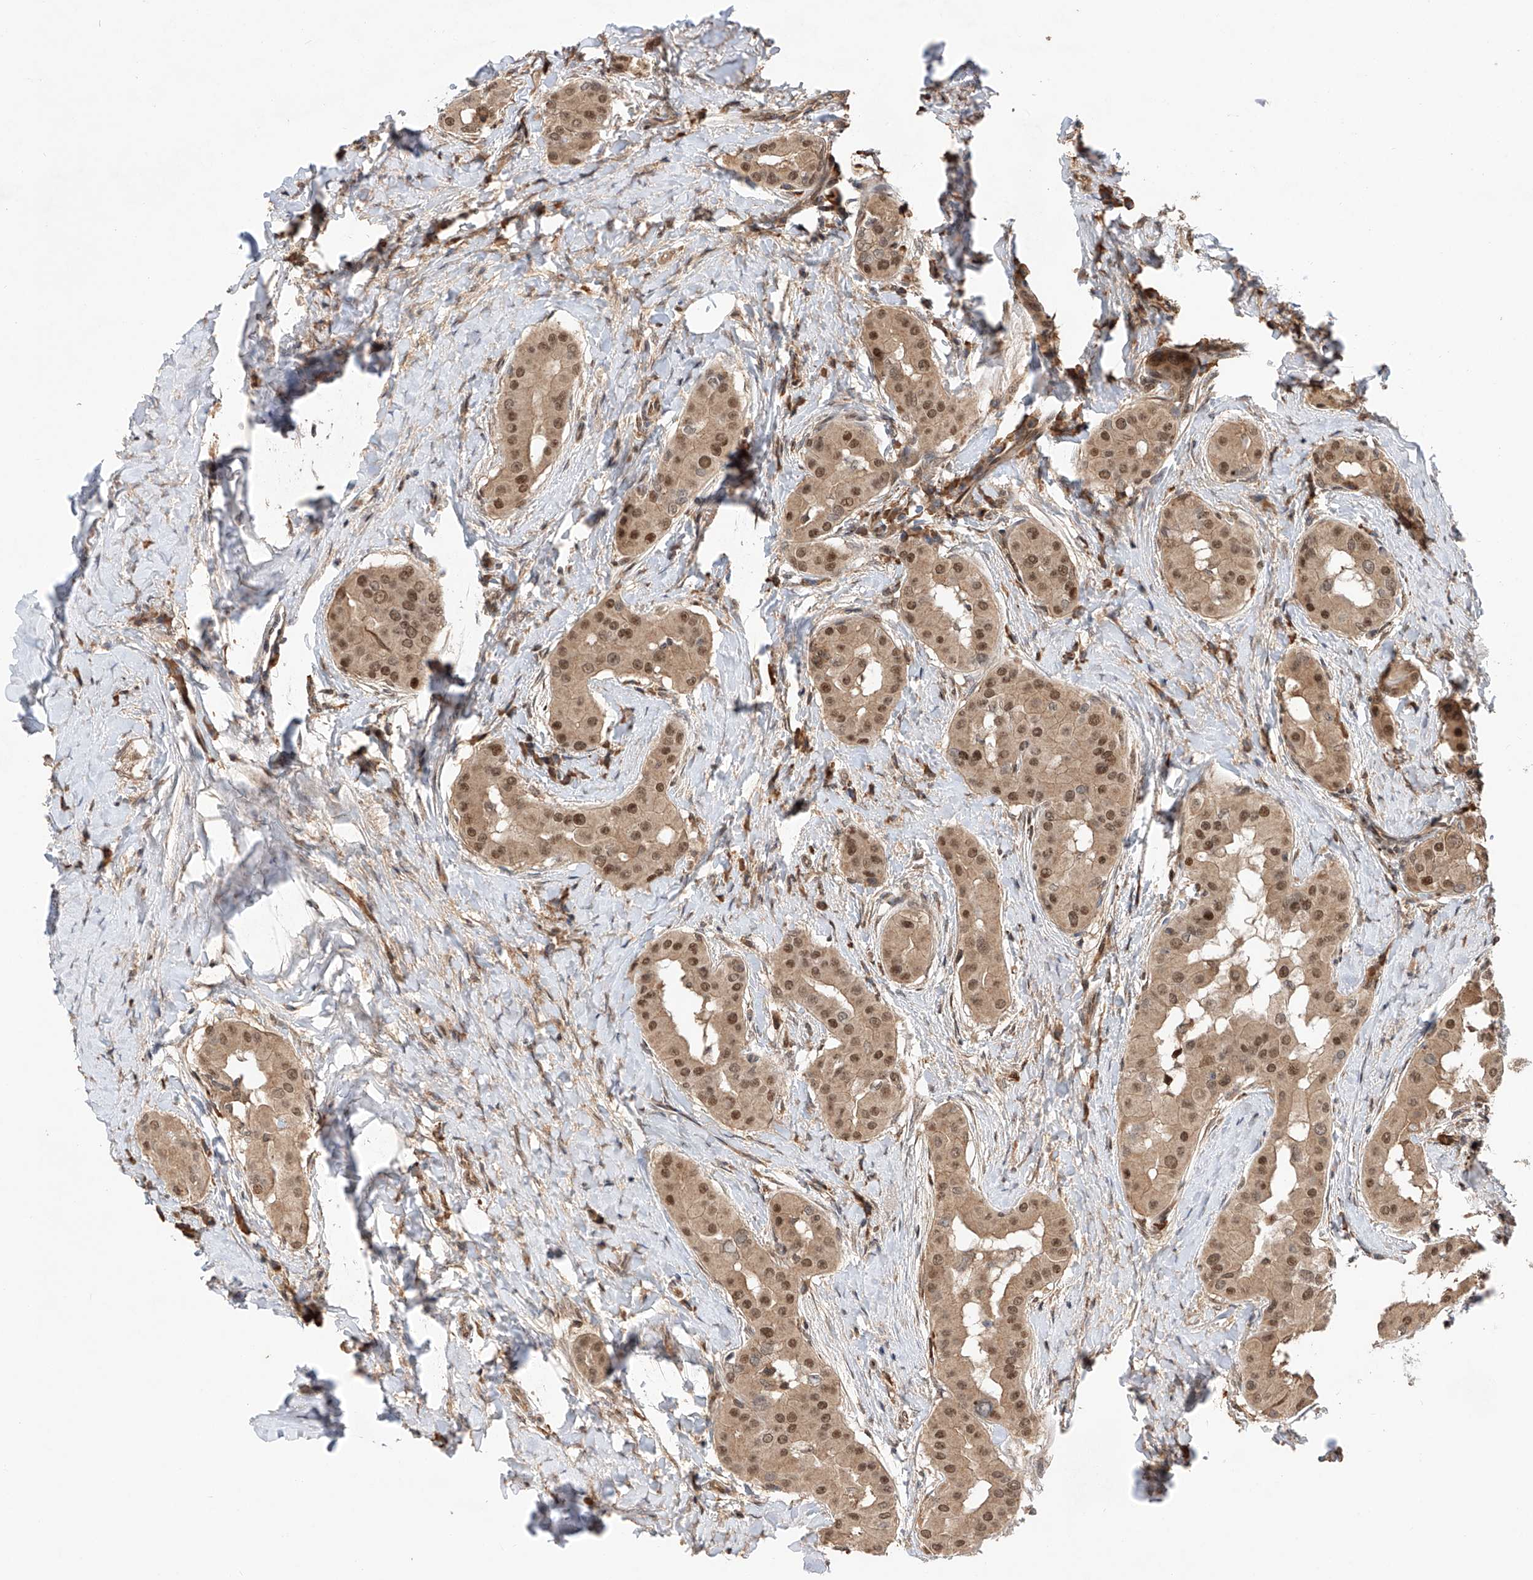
{"staining": {"intensity": "moderate", "quantity": ">75%", "location": "cytoplasmic/membranous,nuclear"}, "tissue": "thyroid cancer", "cell_type": "Tumor cells", "image_type": "cancer", "snomed": [{"axis": "morphology", "description": "Papillary adenocarcinoma, NOS"}, {"axis": "topography", "description": "Thyroid gland"}], "caption": "Tumor cells demonstrate medium levels of moderate cytoplasmic/membranous and nuclear staining in approximately >75% of cells in human thyroid papillary adenocarcinoma. (DAB (3,3'-diaminobenzidine) IHC, brown staining for protein, blue staining for nuclei).", "gene": "RILPL2", "patient": {"sex": "male", "age": 33}}